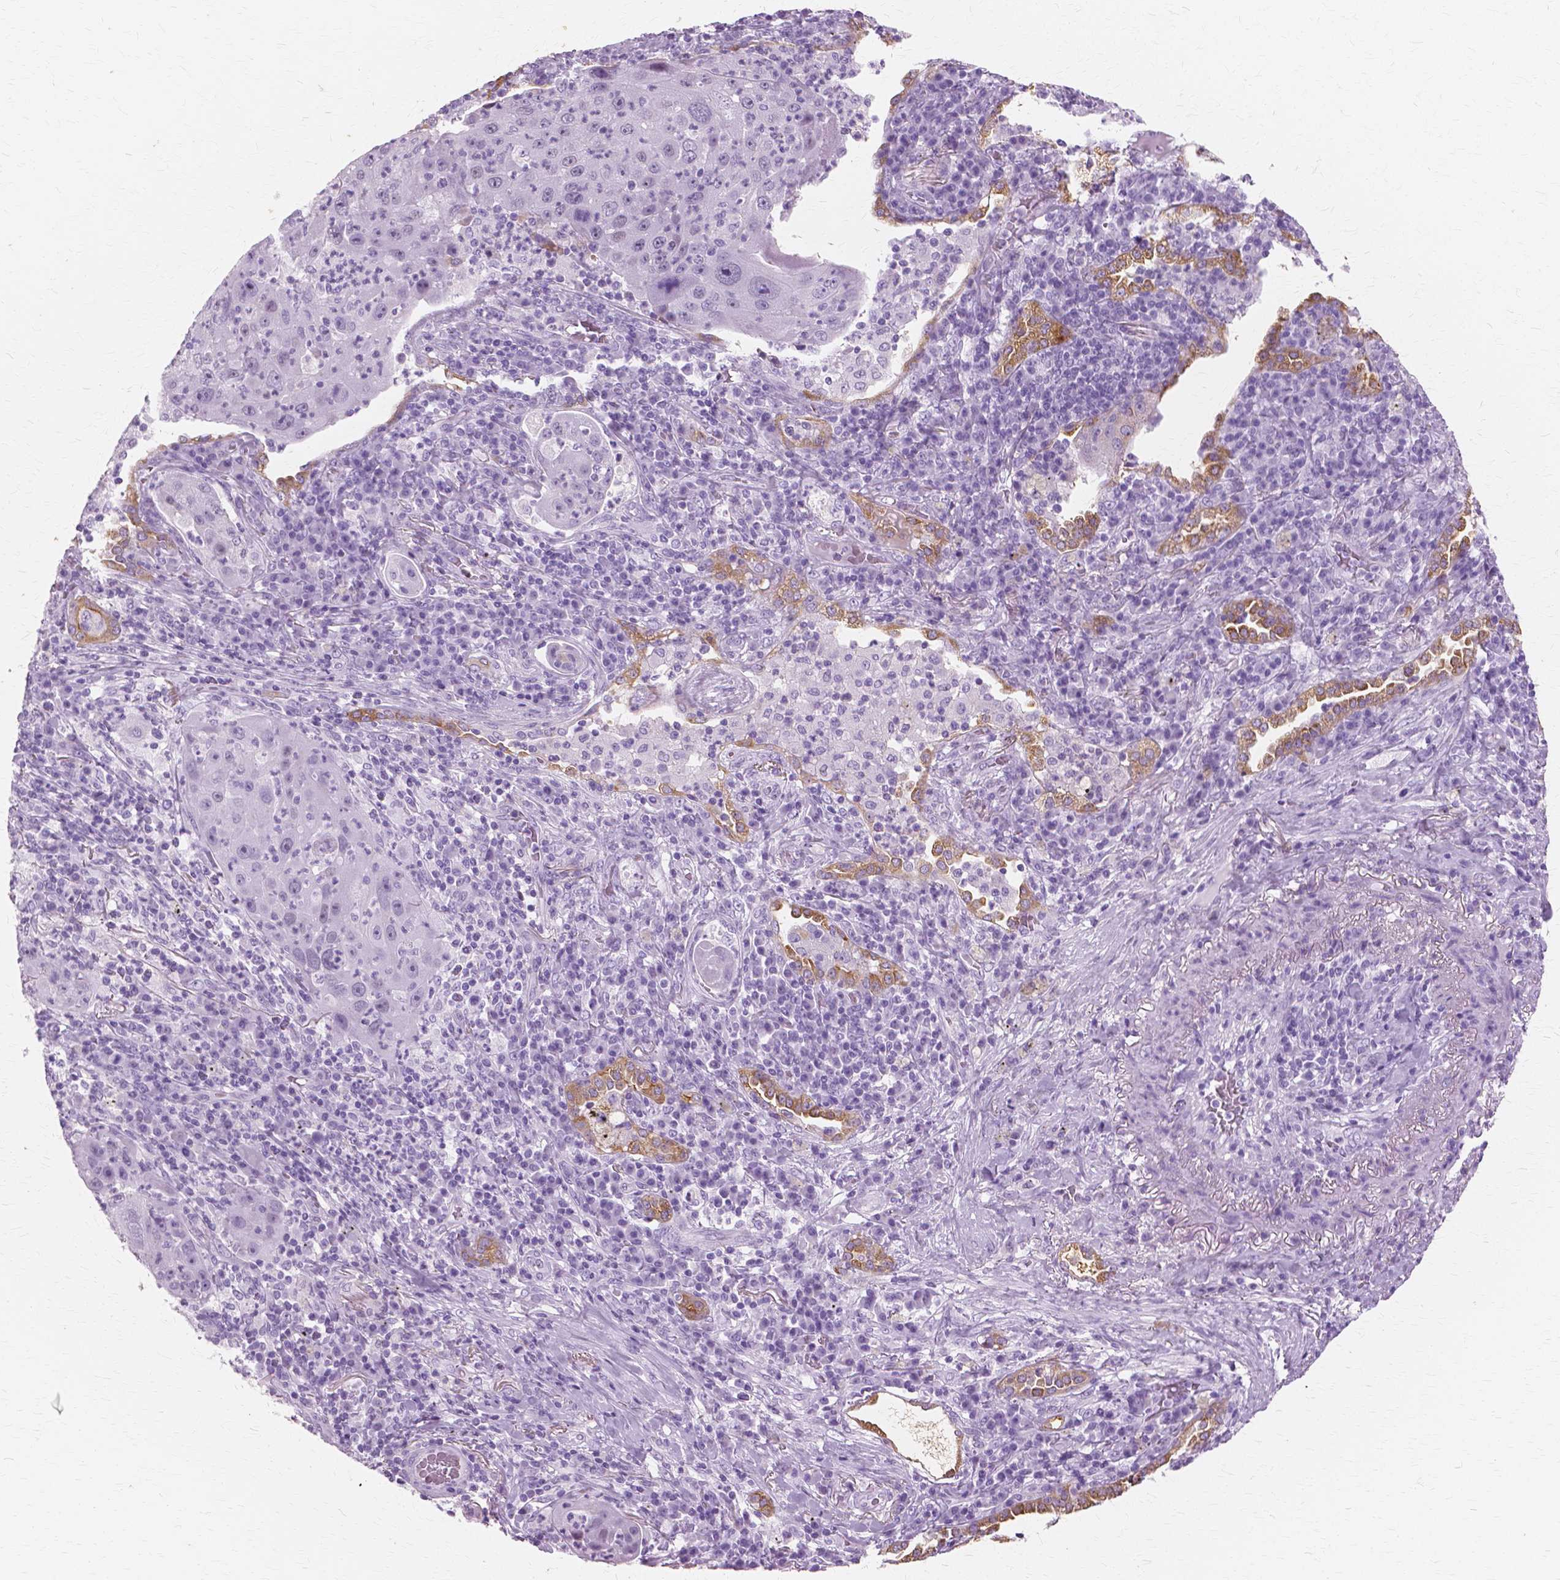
{"staining": {"intensity": "negative", "quantity": "none", "location": "none"}, "tissue": "lung cancer", "cell_type": "Tumor cells", "image_type": "cancer", "snomed": [{"axis": "morphology", "description": "Squamous cell carcinoma, NOS"}, {"axis": "topography", "description": "Lung"}], "caption": "Immunohistochemistry (IHC) micrograph of human squamous cell carcinoma (lung) stained for a protein (brown), which displays no staining in tumor cells. Brightfield microscopy of IHC stained with DAB (3,3'-diaminobenzidine) (brown) and hematoxylin (blue), captured at high magnification.", "gene": "SFTPD", "patient": {"sex": "female", "age": 59}}